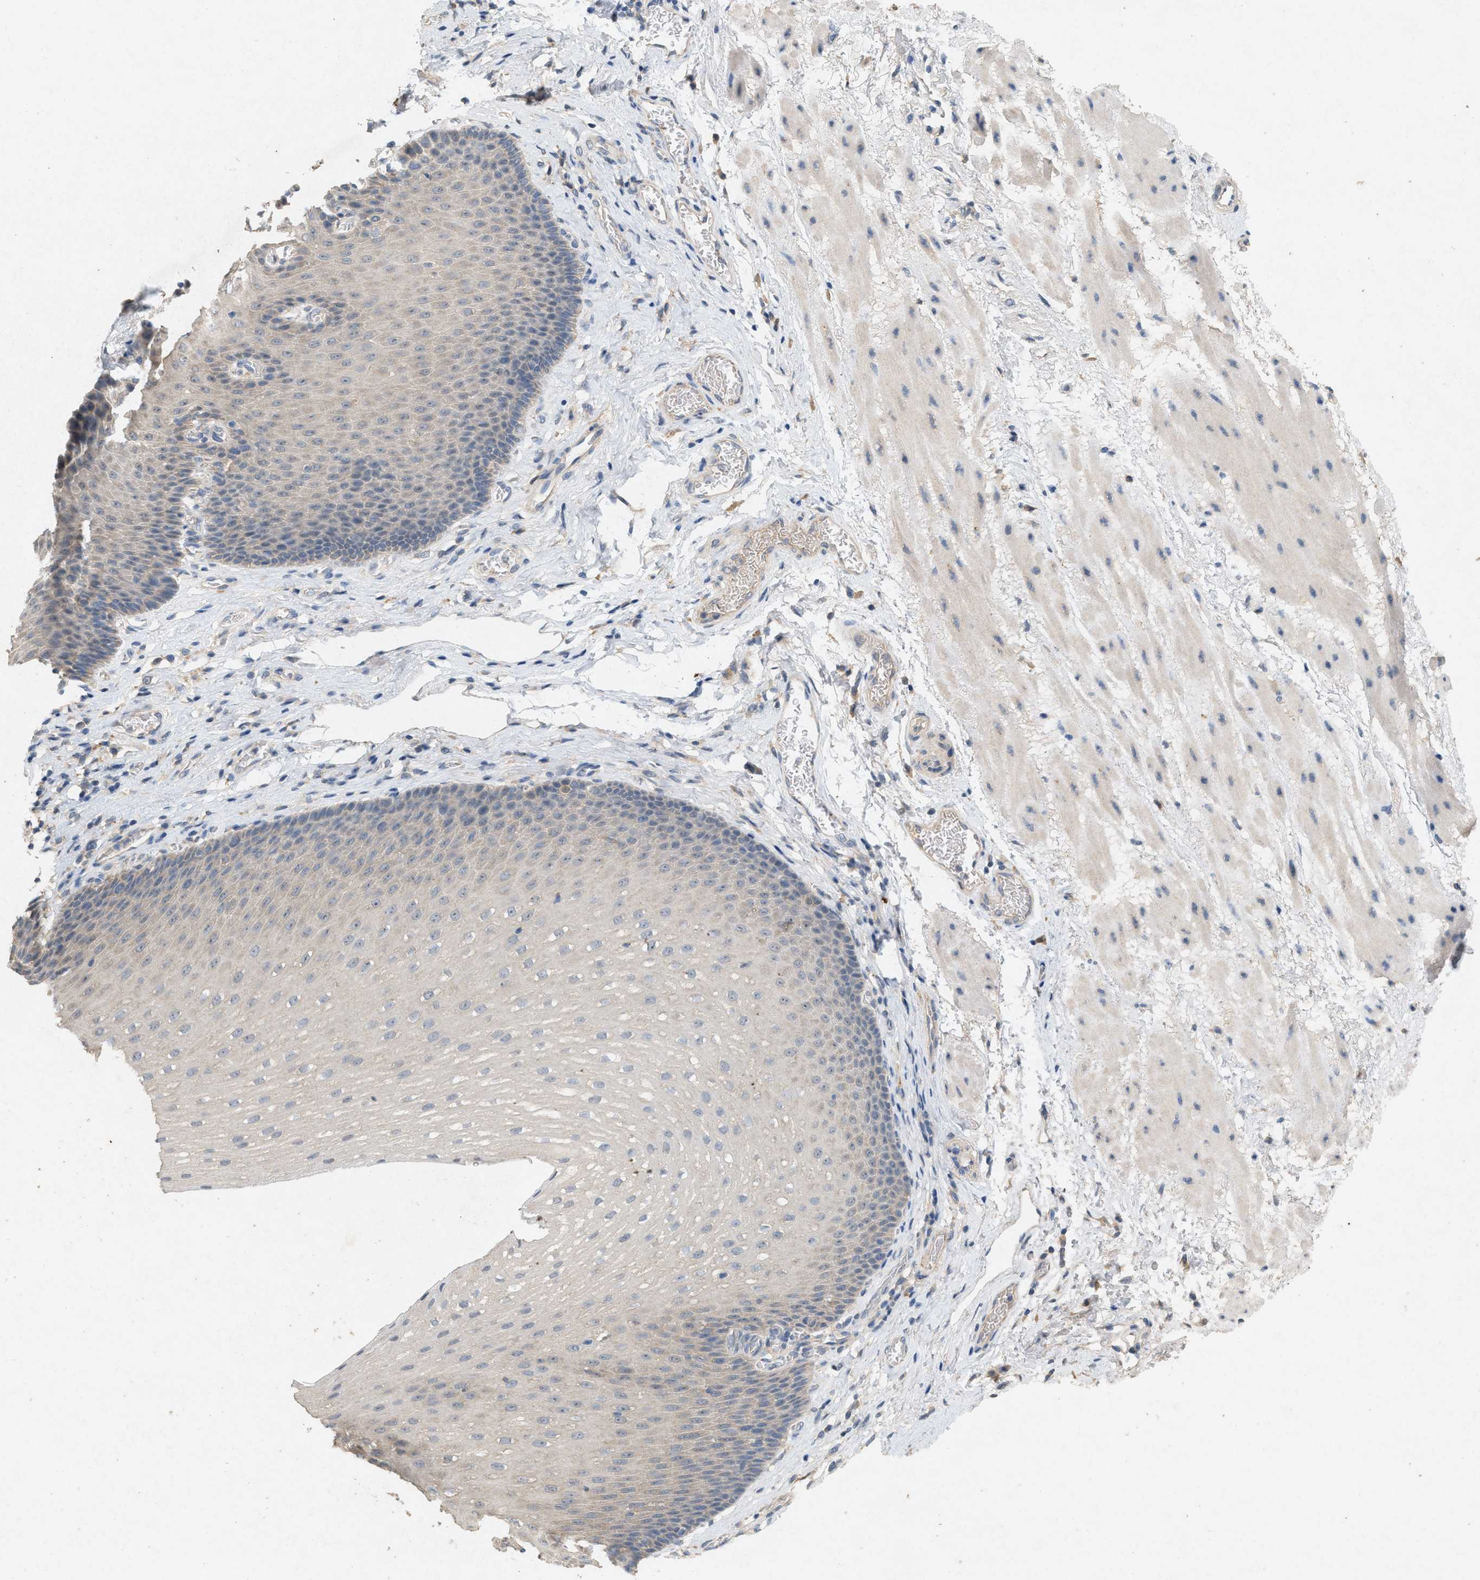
{"staining": {"intensity": "negative", "quantity": "none", "location": "none"}, "tissue": "esophagus", "cell_type": "Squamous epithelial cells", "image_type": "normal", "snomed": [{"axis": "morphology", "description": "Normal tissue, NOS"}, {"axis": "topography", "description": "Esophagus"}], "caption": "This is an immunohistochemistry image of benign esophagus. There is no positivity in squamous epithelial cells.", "gene": "DCAF7", "patient": {"sex": "male", "age": 48}}